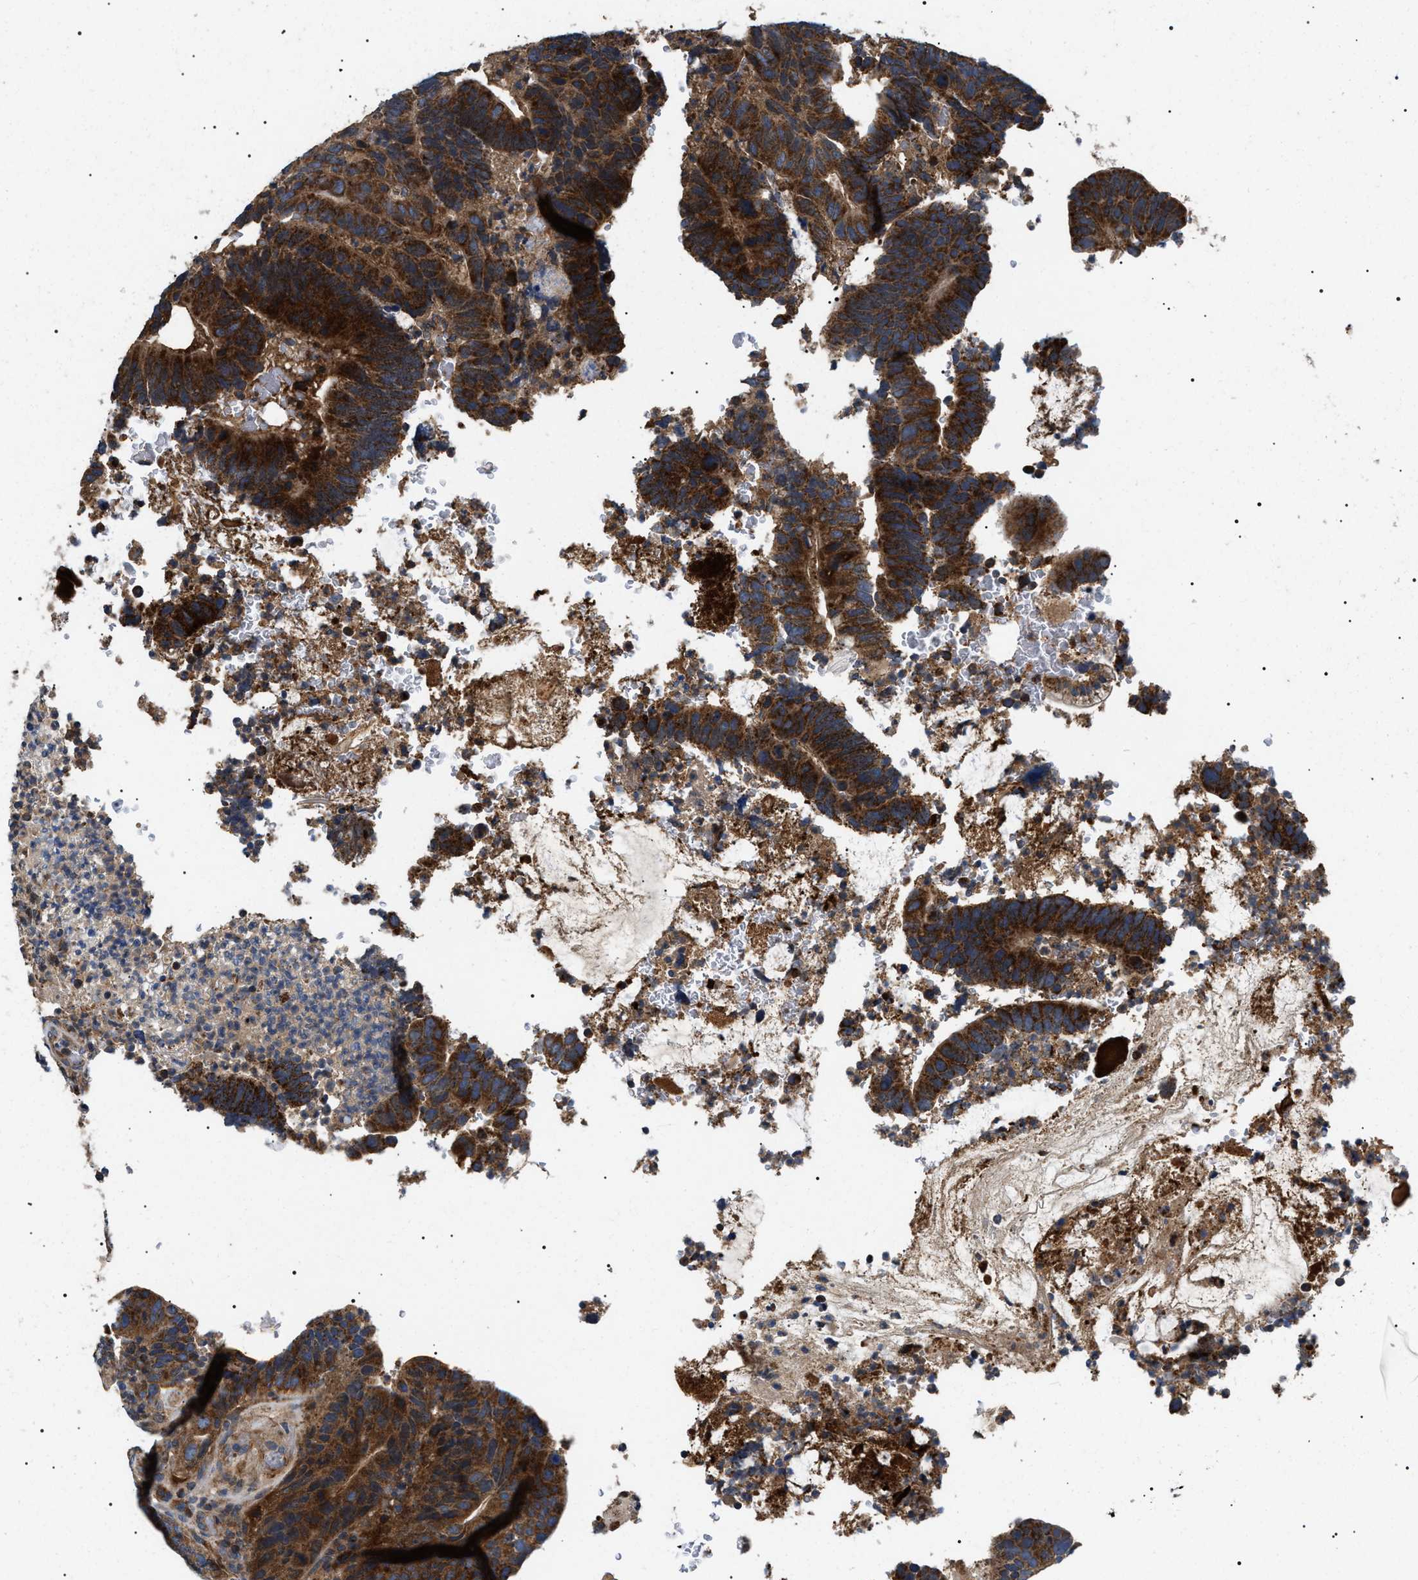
{"staining": {"intensity": "strong", "quantity": ">75%", "location": "cytoplasmic/membranous"}, "tissue": "colorectal cancer", "cell_type": "Tumor cells", "image_type": "cancer", "snomed": [{"axis": "morphology", "description": "Adenocarcinoma, NOS"}, {"axis": "topography", "description": "Colon"}], "caption": "Colorectal cancer stained for a protein (brown) exhibits strong cytoplasmic/membranous positive expression in approximately >75% of tumor cells.", "gene": "OXSM", "patient": {"sex": "male", "age": 56}}